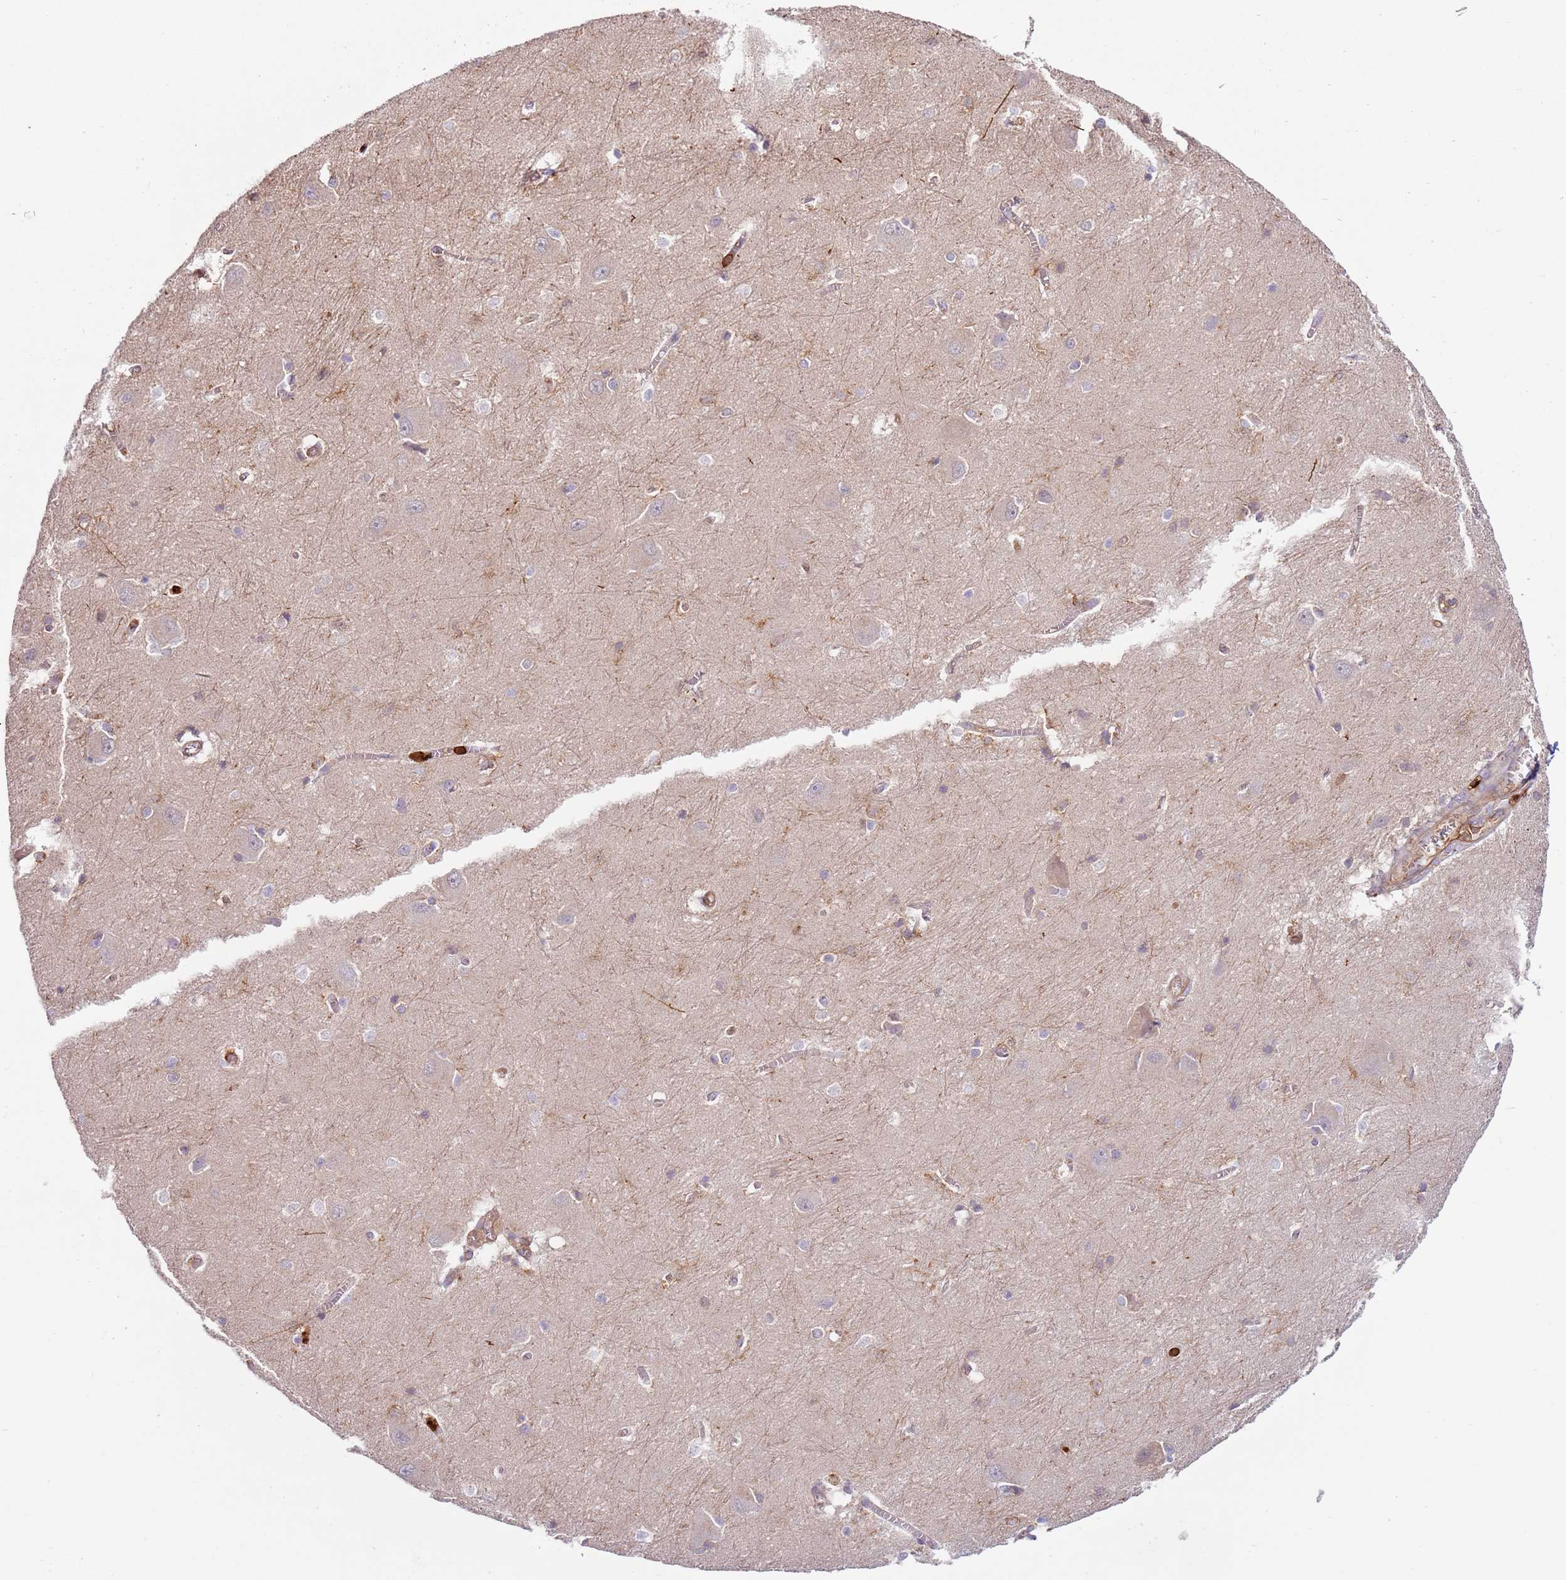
{"staining": {"intensity": "moderate", "quantity": "<25%", "location": "cytoplasmic/membranous"}, "tissue": "caudate", "cell_type": "Glial cells", "image_type": "normal", "snomed": [{"axis": "morphology", "description": "Normal tissue, NOS"}, {"axis": "topography", "description": "Lateral ventricle wall"}], "caption": "An immunohistochemistry image of normal tissue is shown. Protein staining in brown shows moderate cytoplasmic/membranous positivity in caudate within glial cells.", "gene": "OR6P1", "patient": {"sex": "male", "age": 37}}